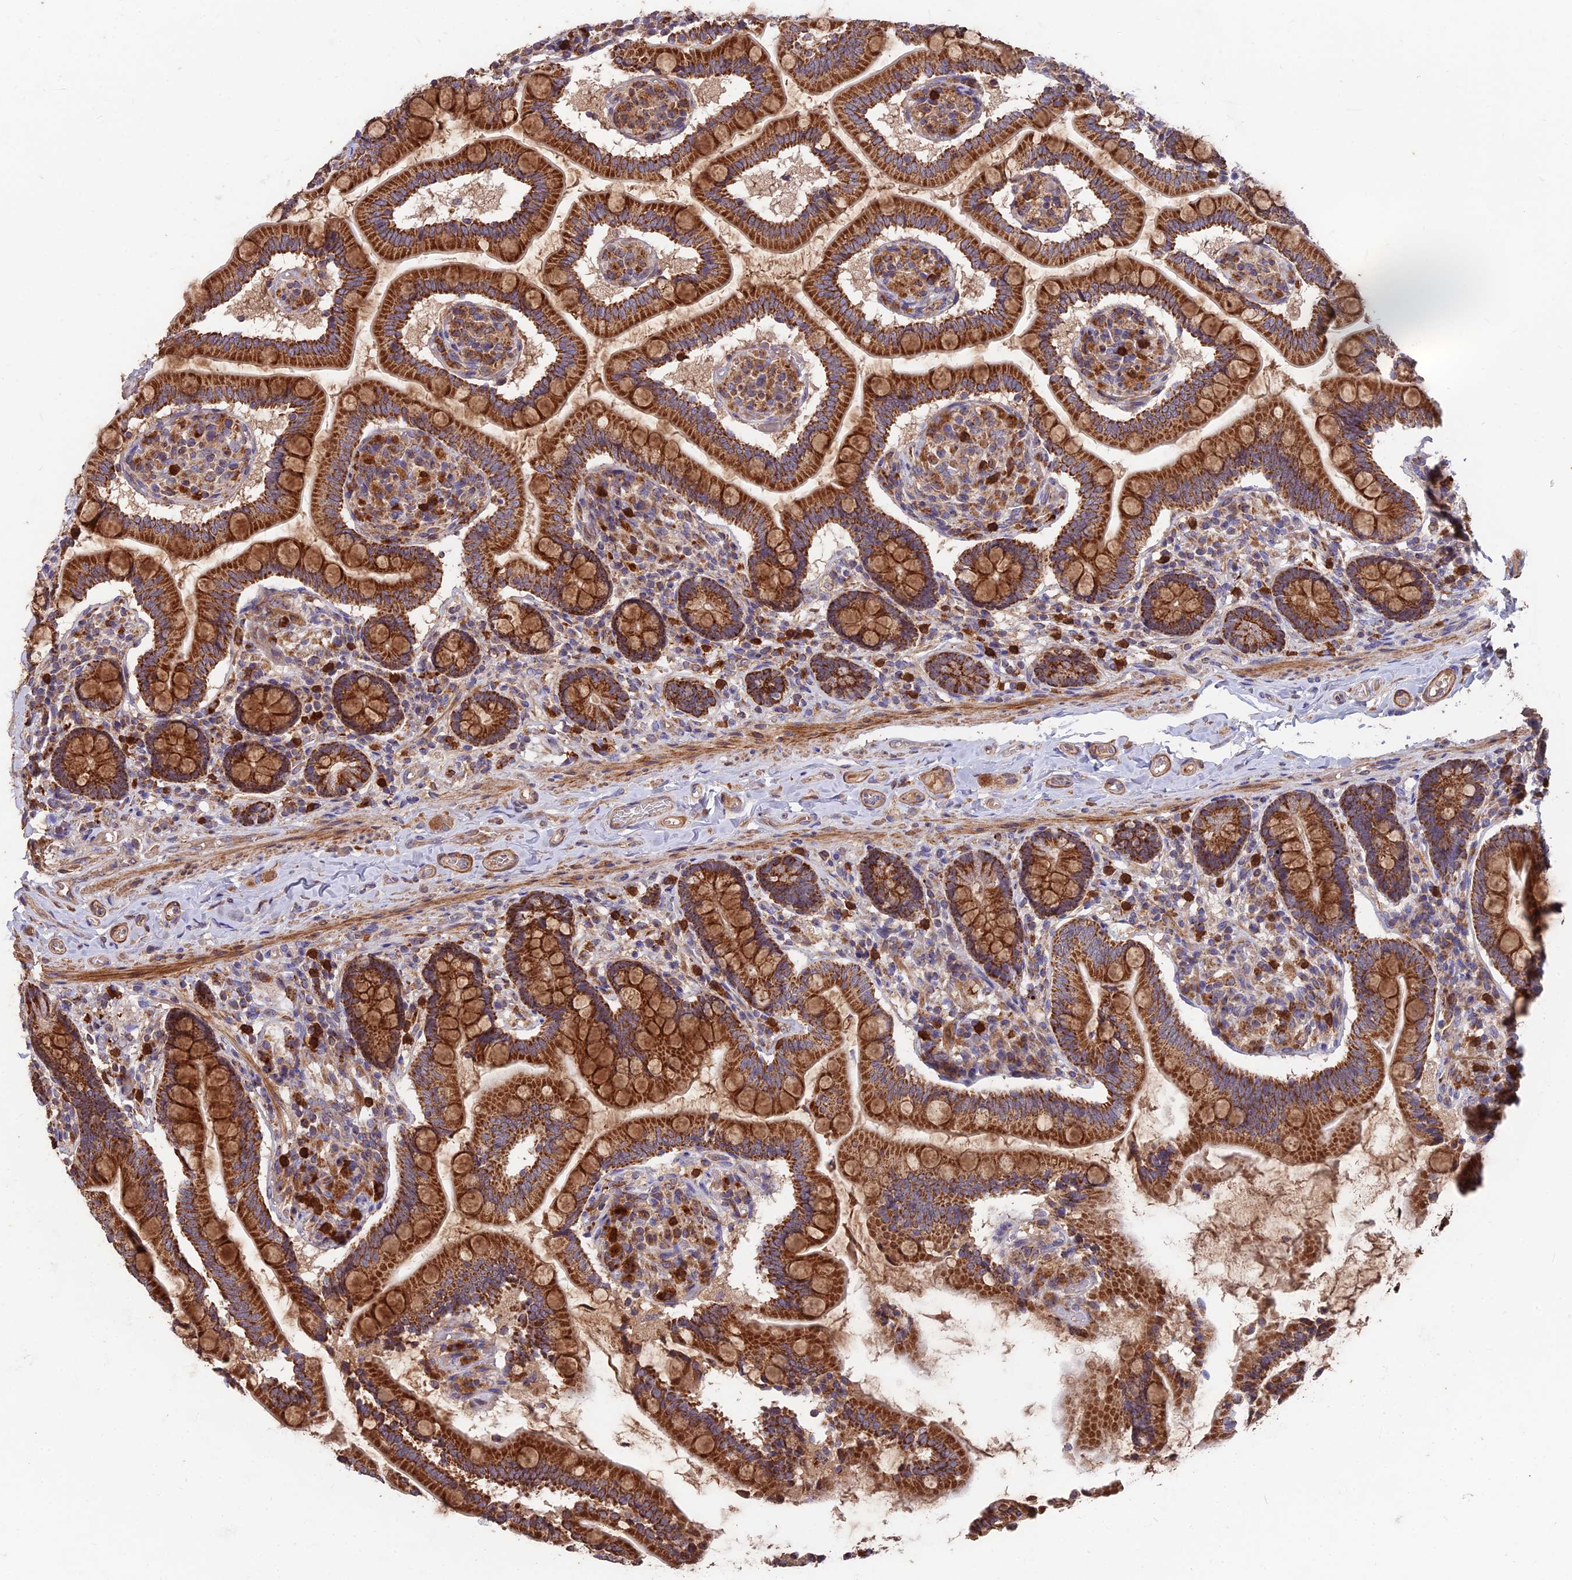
{"staining": {"intensity": "strong", "quantity": ">75%", "location": "cytoplasmic/membranous"}, "tissue": "small intestine", "cell_type": "Glandular cells", "image_type": "normal", "snomed": [{"axis": "morphology", "description": "Normal tissue, NOS"}, {"axis": "topography", "description": "Small intestine"}], "caption": "IHC image of normal small intestine stained for a protein (brown), which demonstrates high levels of strong cytoplasmic/membranous expression in about >75% of glandular cells.", "gene": "IFT22", "patient": {"sex": "female", "age": 64}}